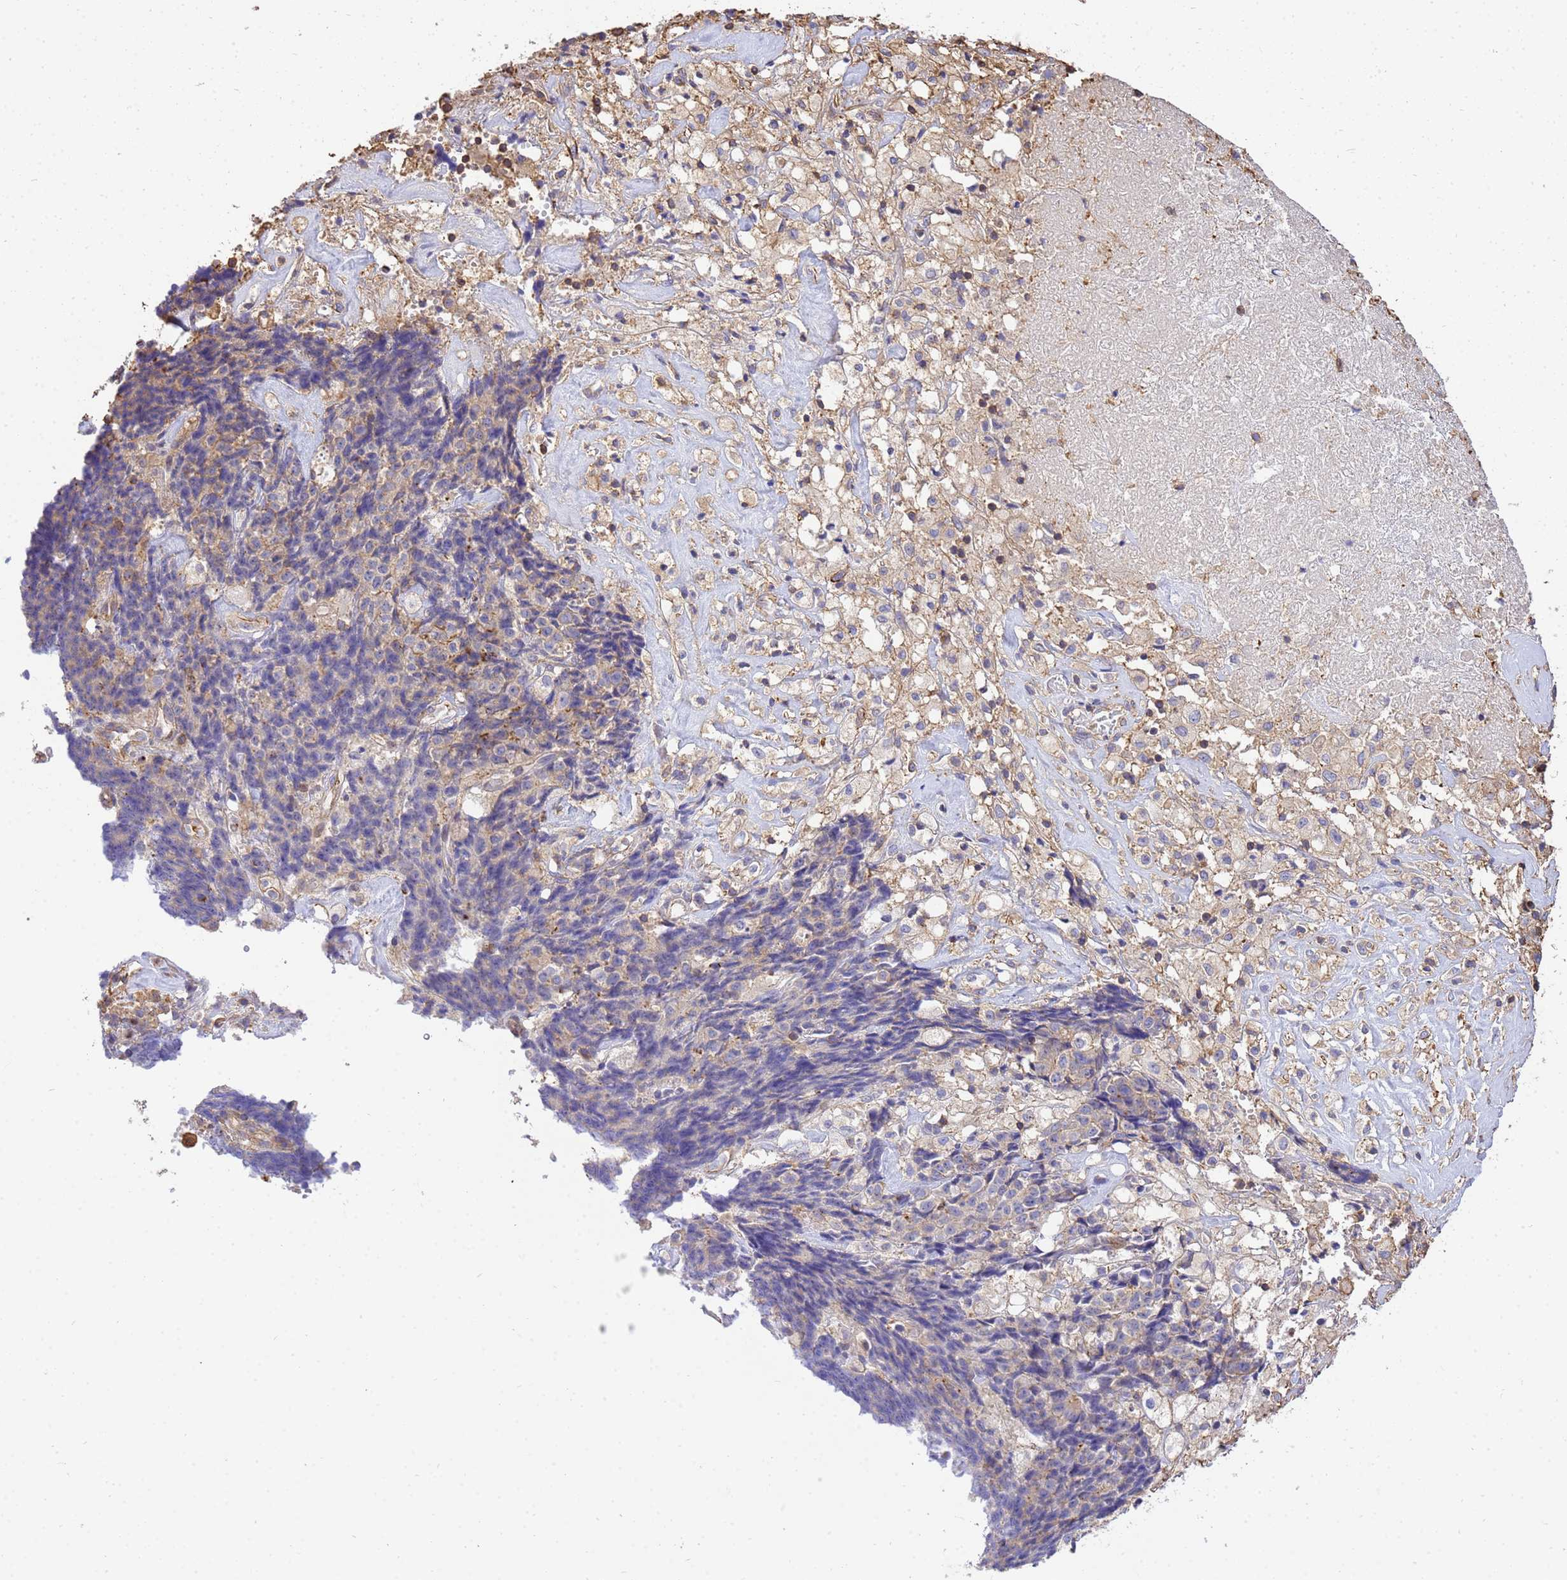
{"staining": {"intensity": "weak", "quantity": "<25%", "location": "cytoplasmic/membranous"}, "tissue": "ovarian cancer", "cell_type": "Tumor cells", "image_type": "cancer", "snomed": [{"axis": "morphology", "description": "Carcinoma, endometroid"}, {"axis": "topography", "description": "Ovary"}], "caption": "DAB immunohistochemical staining of ovarian cancer (endometroid carcinoma) exhibits no significant staining in tumor cells.", "gene": "WDR64", "patient": {"sex": "female", "age": 42}}